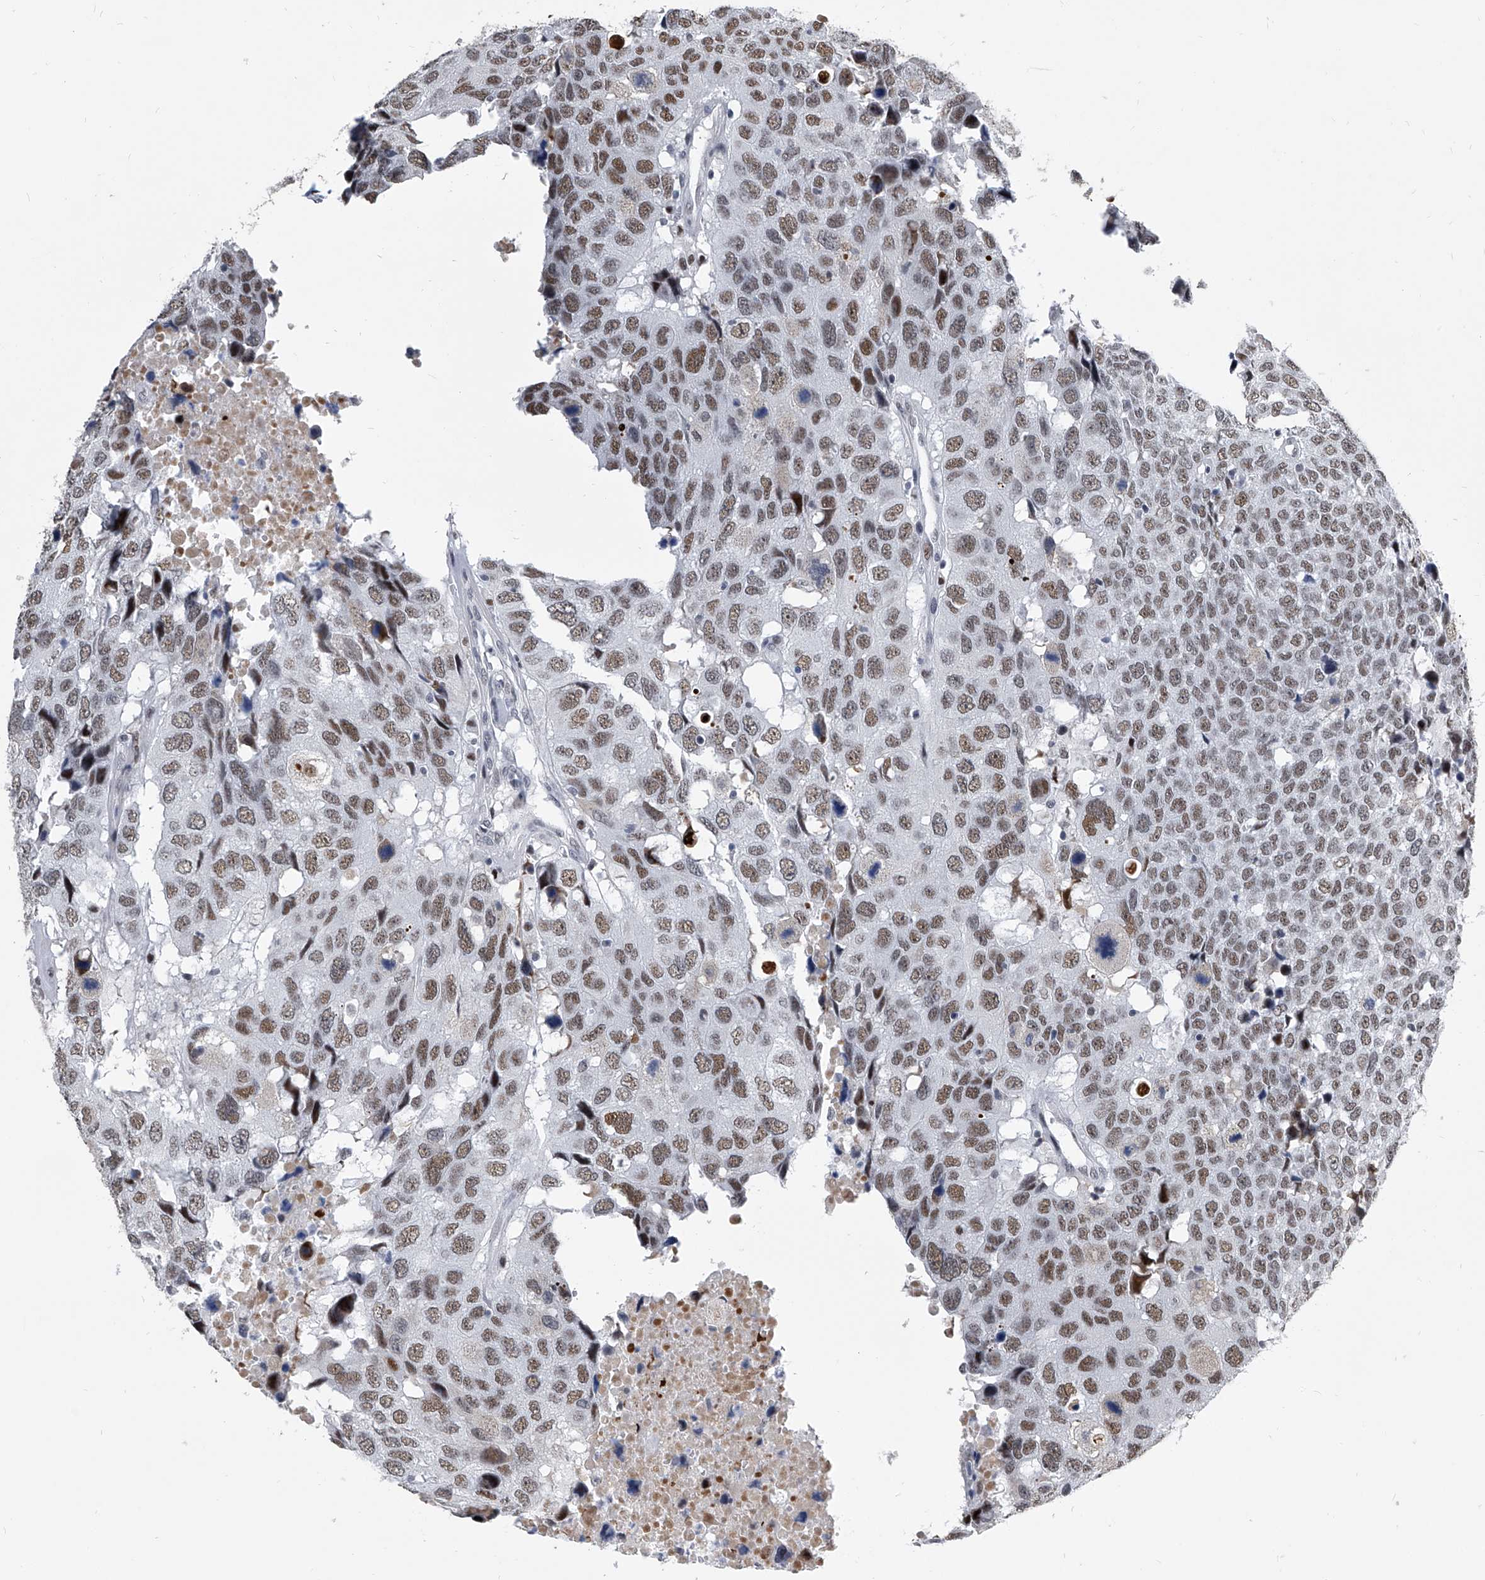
{"staining": {"intensity": "moderate", "quantity": ">75%", "location": "nuclear"}, "tissue": "head and neck cancer", "cell_type": "Tumor cells", "image_type": "cancer", "snomed": [{"axis": "morphology", "description": "Squamous cell carcinoma, NOS"}, {"axis": "topography", "description": "Head-Neck"}], "caption": "About >75% of tumor cells in head and neck cancer (squamous cell carcinoma) reveal moderate nuclear protein expression as visualized by brown immunohistochemical staining.", "gene": "CMTR1", "patient": {"sex": "male", "age": 66}}